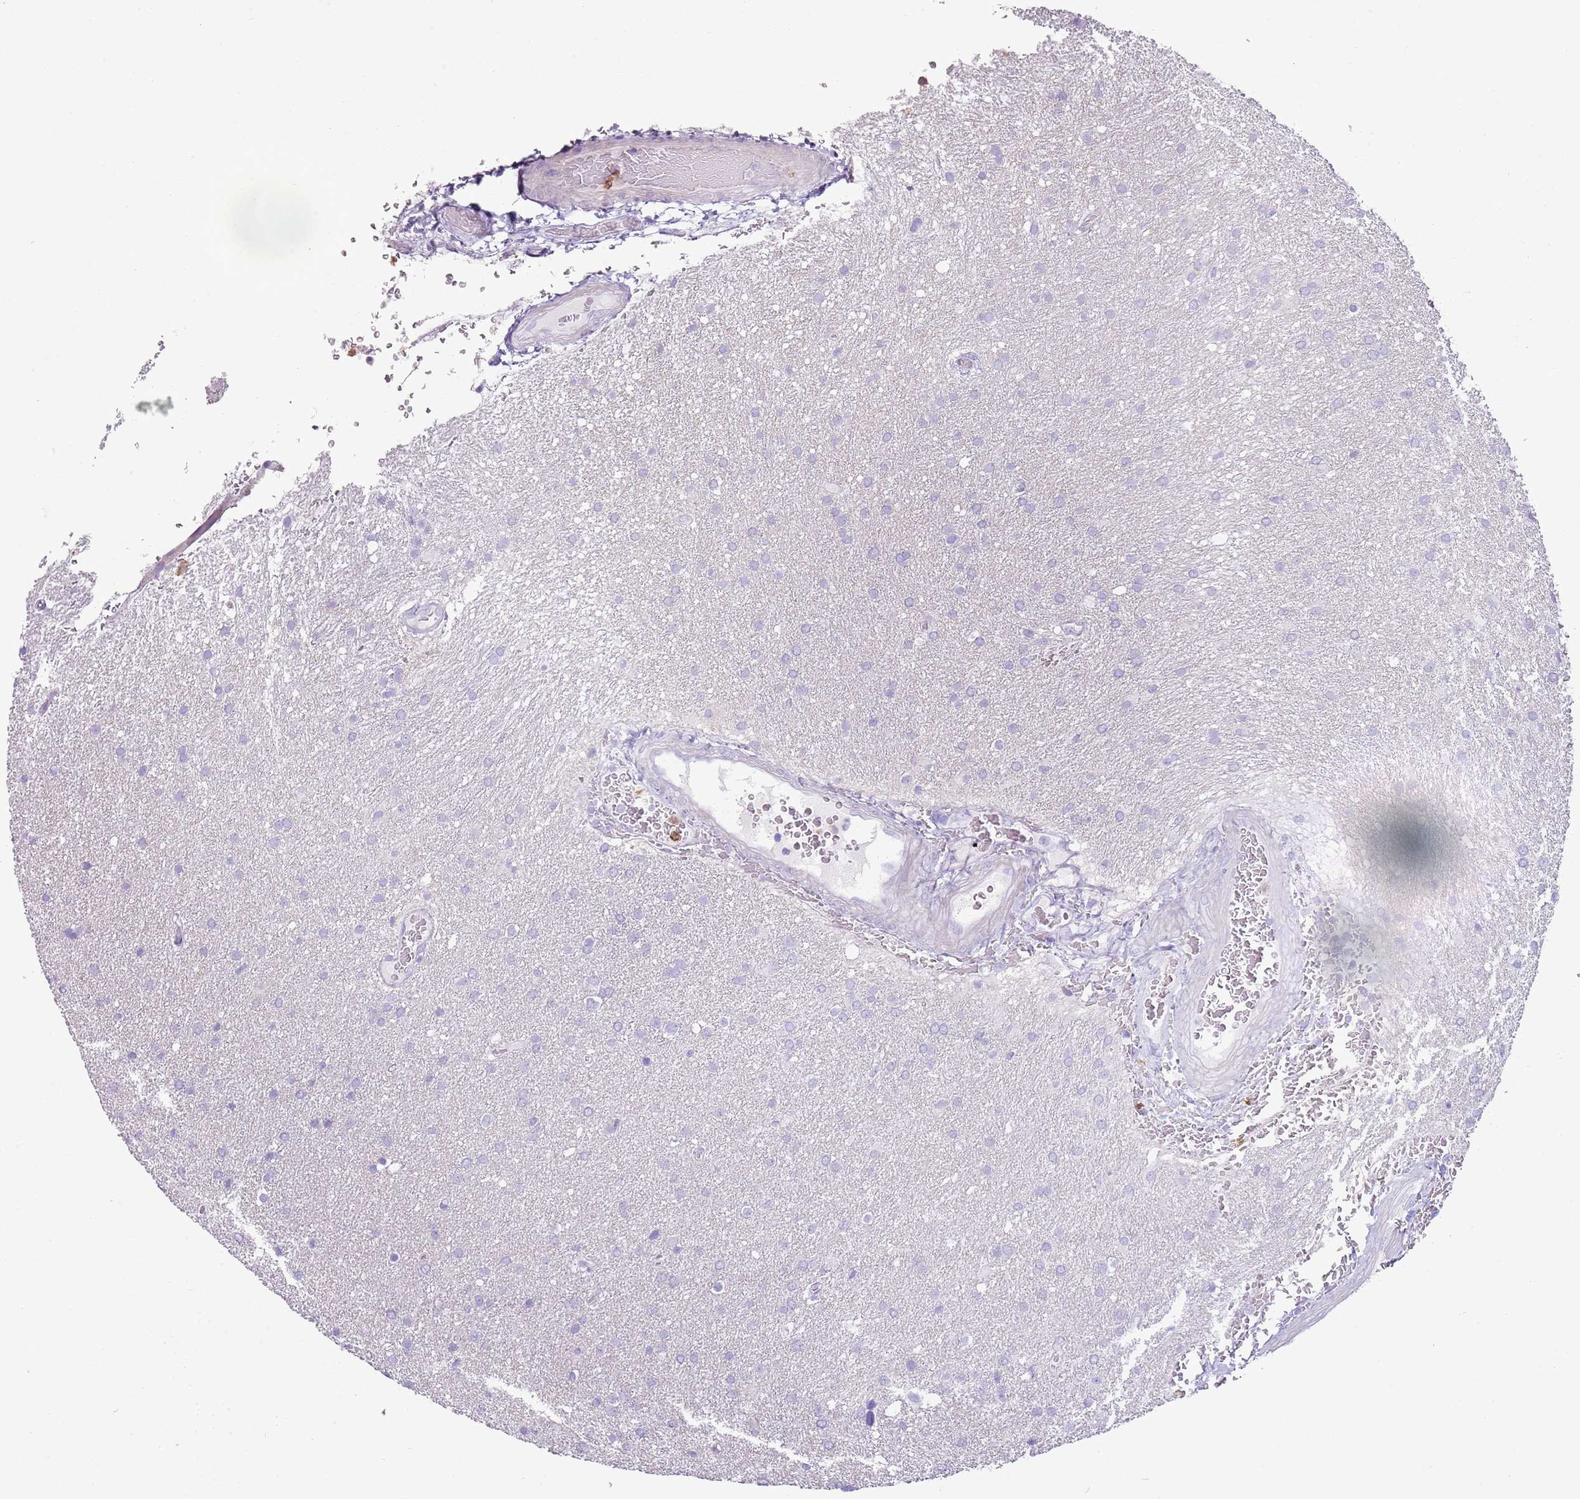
{"staining": {"intensity": "negative", "quantity": "none", "location": "none"}, "tissue": "glioma", "cell_type": "Tumor cells", "image_type": "cancer", "snomed": [{"axis": "morphology", "description": "Glioma, malignant, Low grade"}, {"axis": "topography", "description": "Brain"}], "caption": "This is an immunohistochemistry micrograph of malignant glioma (low-grade). There is no positivity in tumor cells.", "gene": "CD177", "patient": {"sex": "female", "age": 32}}